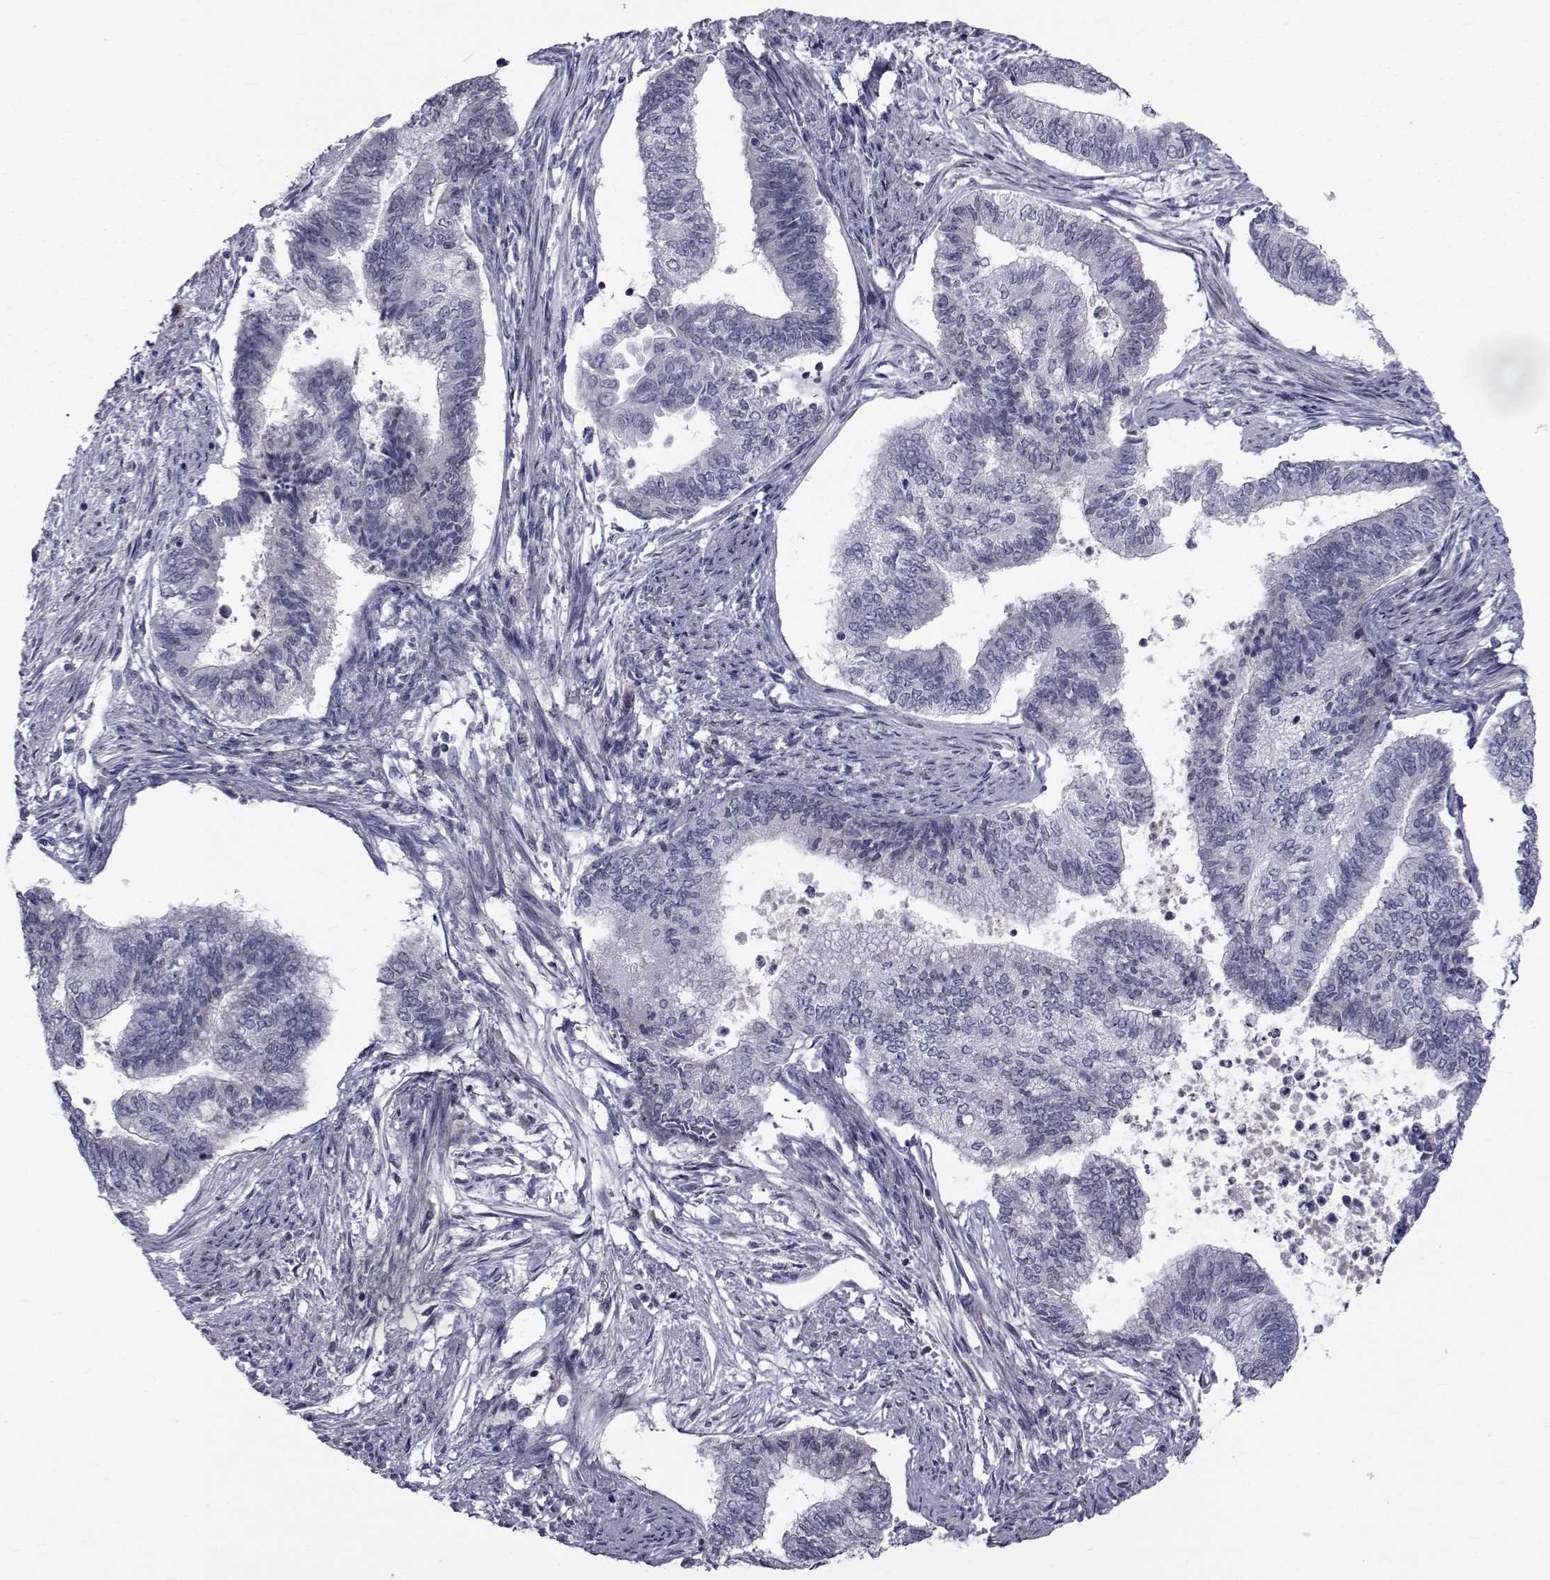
{"staining": {"intensity": "negative", "quantity": "none", "location": "none"}, "tissue": "endometrial cancer", "cell_type": "Tumor cells", "image_type": "cancer", "snomed": [{"axis": "morphology", "description": "Adenocarcinoma, NOS"}, {"axis": "topography", "description": "Endometrium"}], "caption": "Histopathology image shows no protein staining in tumor cells of endometrial cancer (adenocarcinoma) tissue.", "gene": "PAX2", "patient": {"sex": "female", "age": 65}}